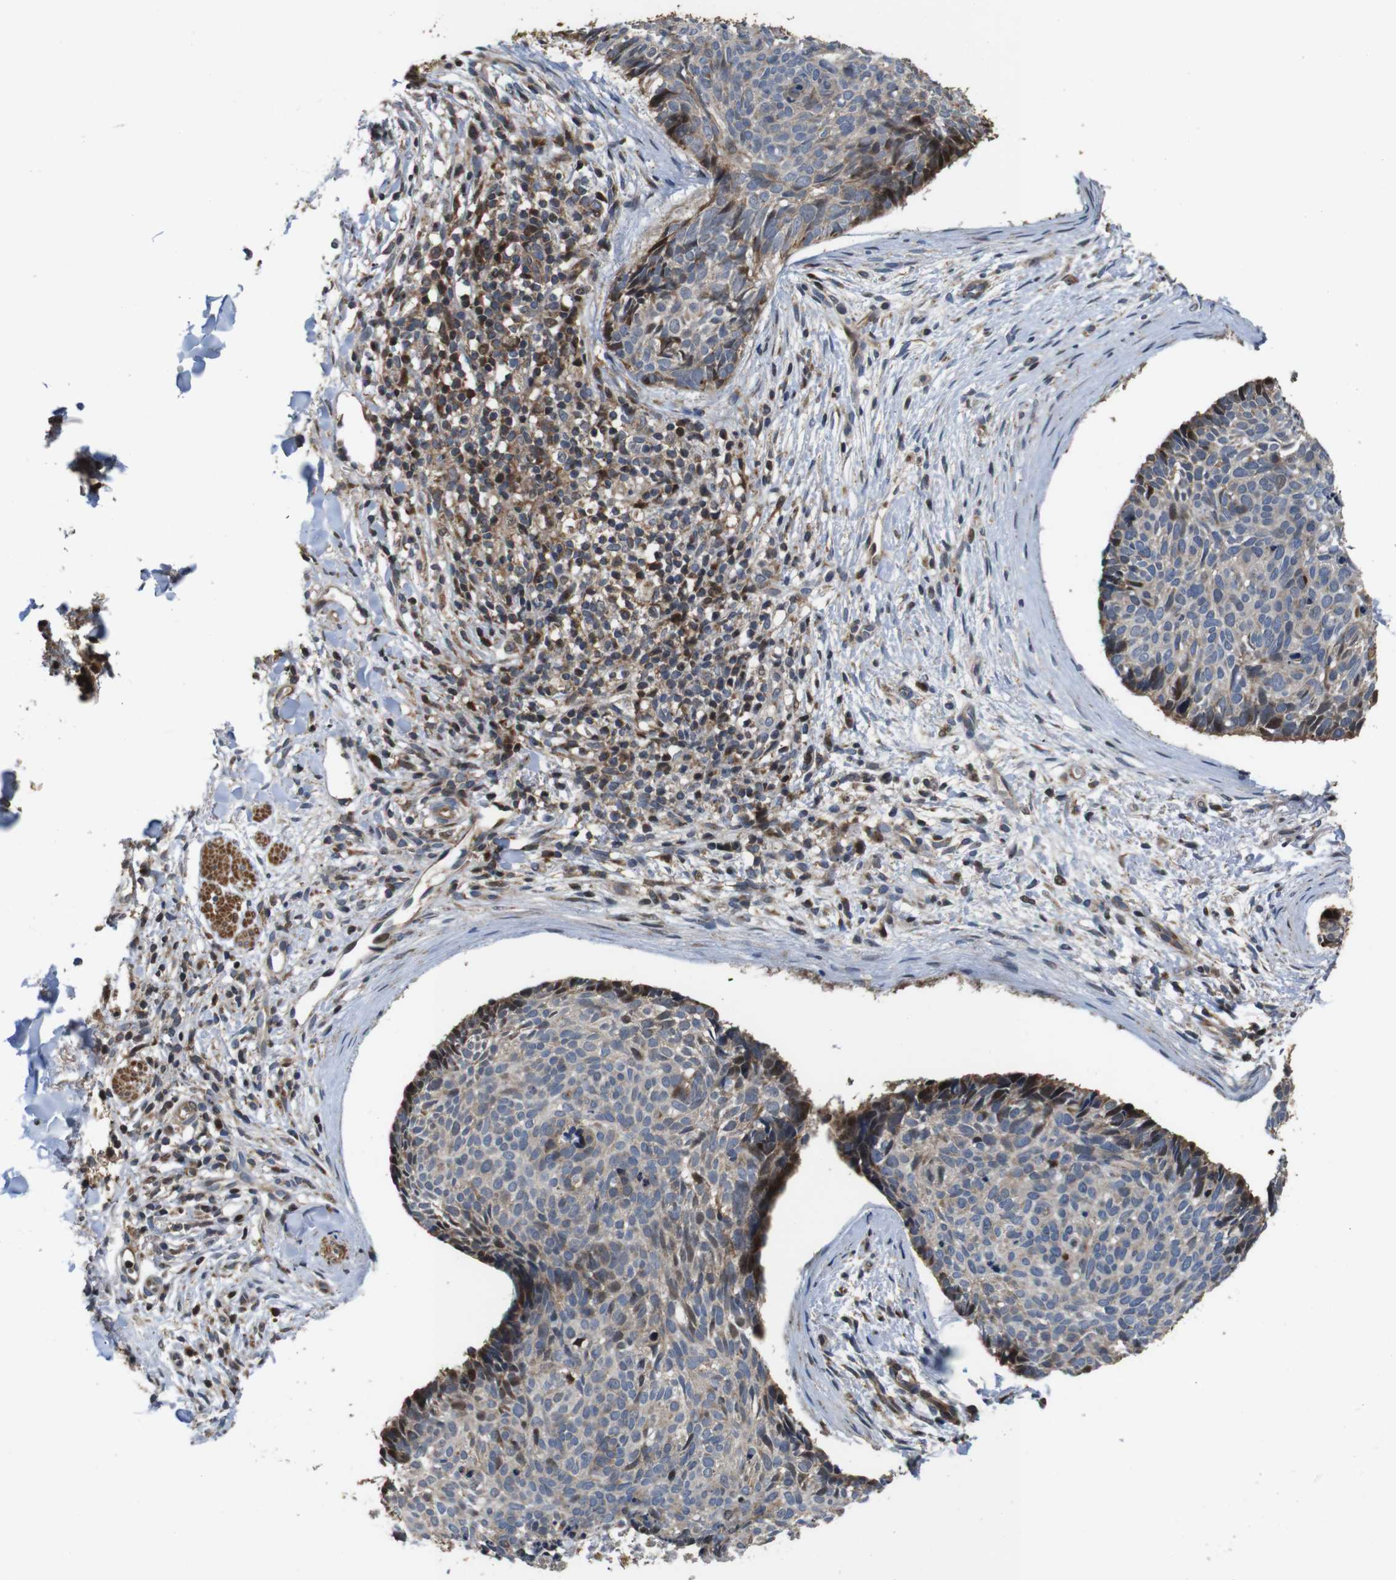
{"staining": {"intensity": "weak", "quantity": "25%-75%", "location": "cytoplasmic/membranous,nuclear"}, "tissue": "skin cancer", "cell_type": "Tumor cells", "image_type": "cancer", "snomed": [{"axis": "morphology", "description": "Normal tissue, NOS"}, {"axis": "morphology", "description": "Basal cell carcinoma"}, {"axis": "topography", "description": "Skin"}], "caption": "Skin cancer (basal cell carcinoma) stained with a protein marker exhibits weak staining in tumor cells.", "gene": "SNN", "patient": {"sex": "female", "age": 56}}